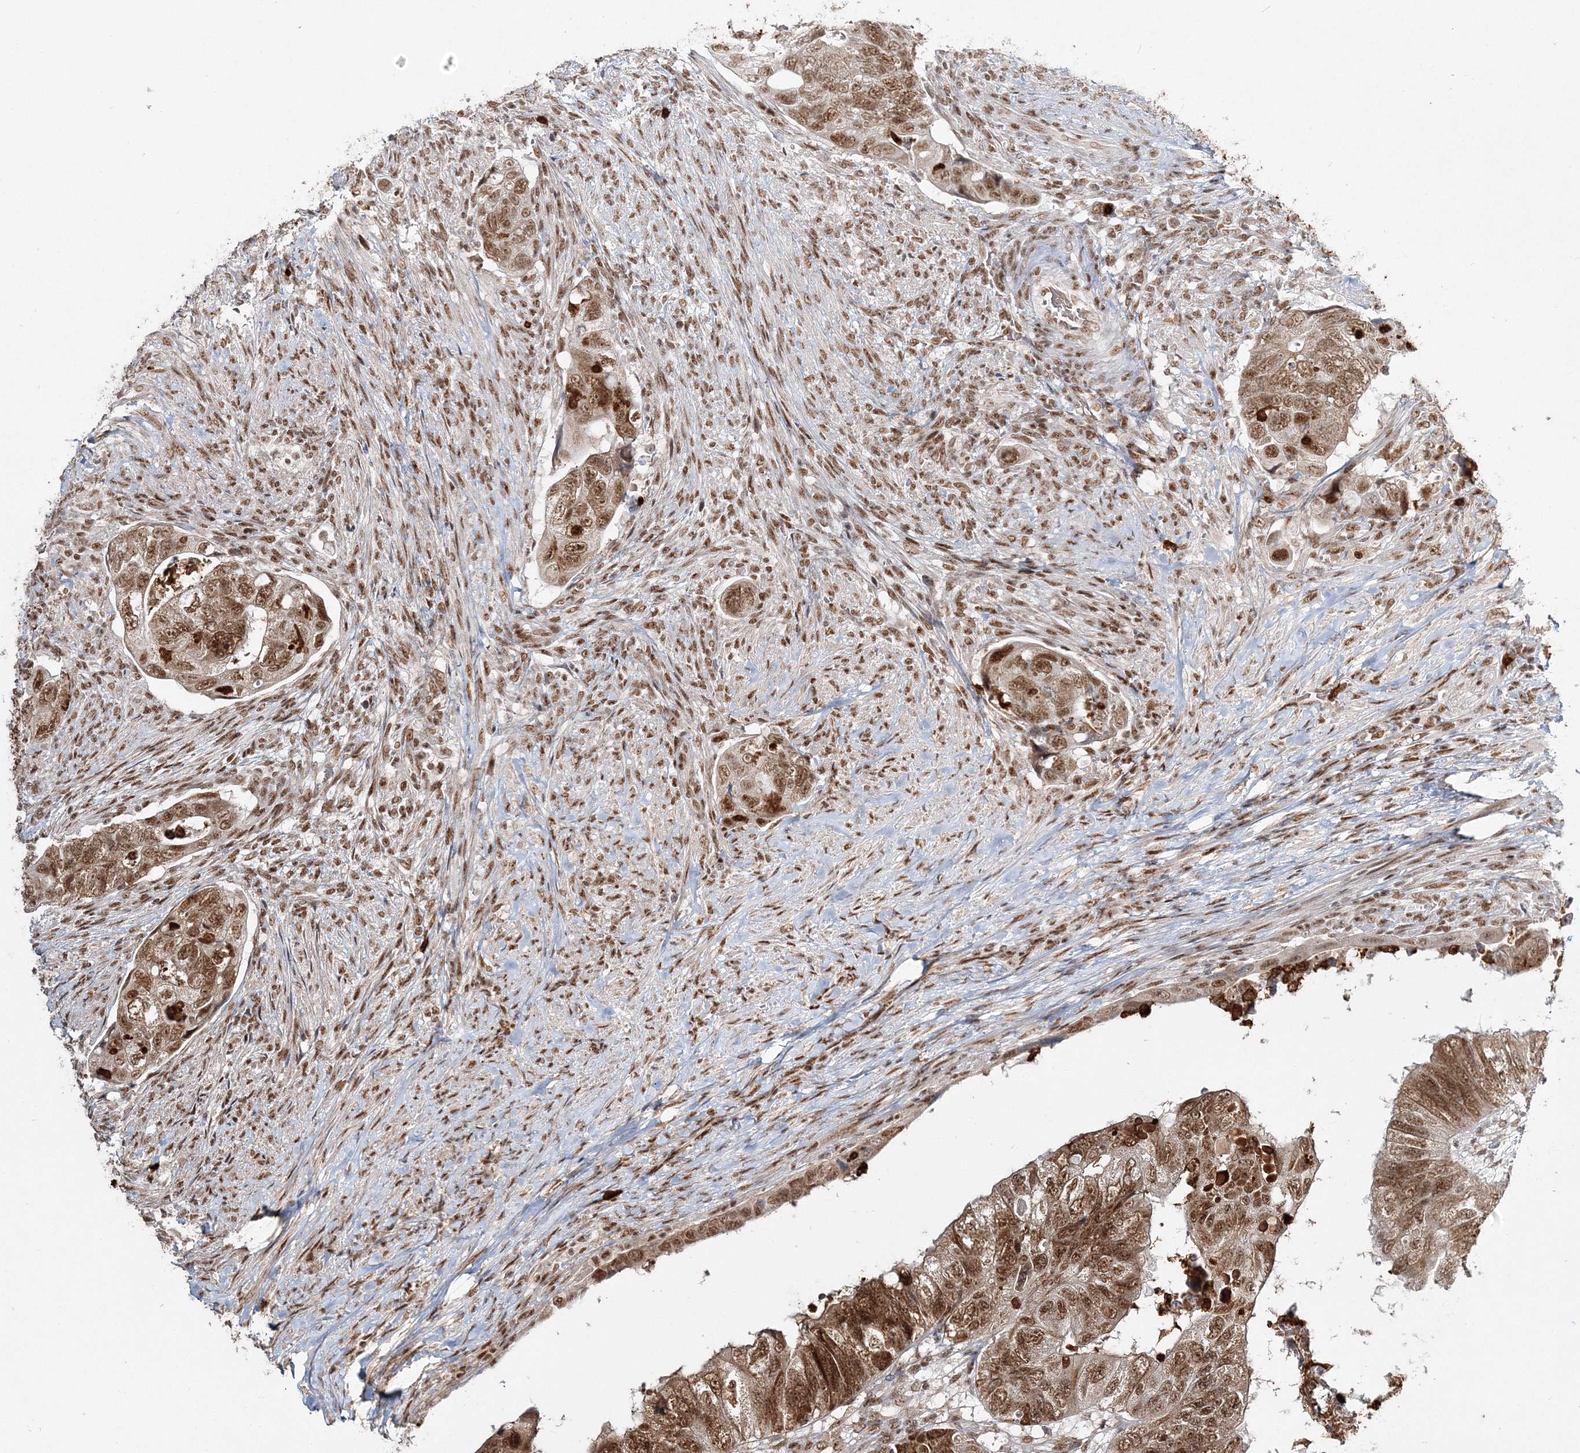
{"staining": {"intensity": "strong", "quantity": ">75%", "location": "cytoplasmic/membranous,nuclear"}, "tissue": "colorectal cancer", "cell_type": "Tumor cells", "image_type": "cancer", "snomed": [{"axis": "morphology", "description": "Adenocarcinoma, NOS"}, {"axis": "topography", "description": "Rectum"}], "caption": "The image demonstrates staining of colorectal adenocarcinoma, revealing strong cytoplasmic/membranous and nuclear protein expression (brown color) within tumor cells.", "gene": "QRICH1", "patient": {"sex": "male", "age": 63}}